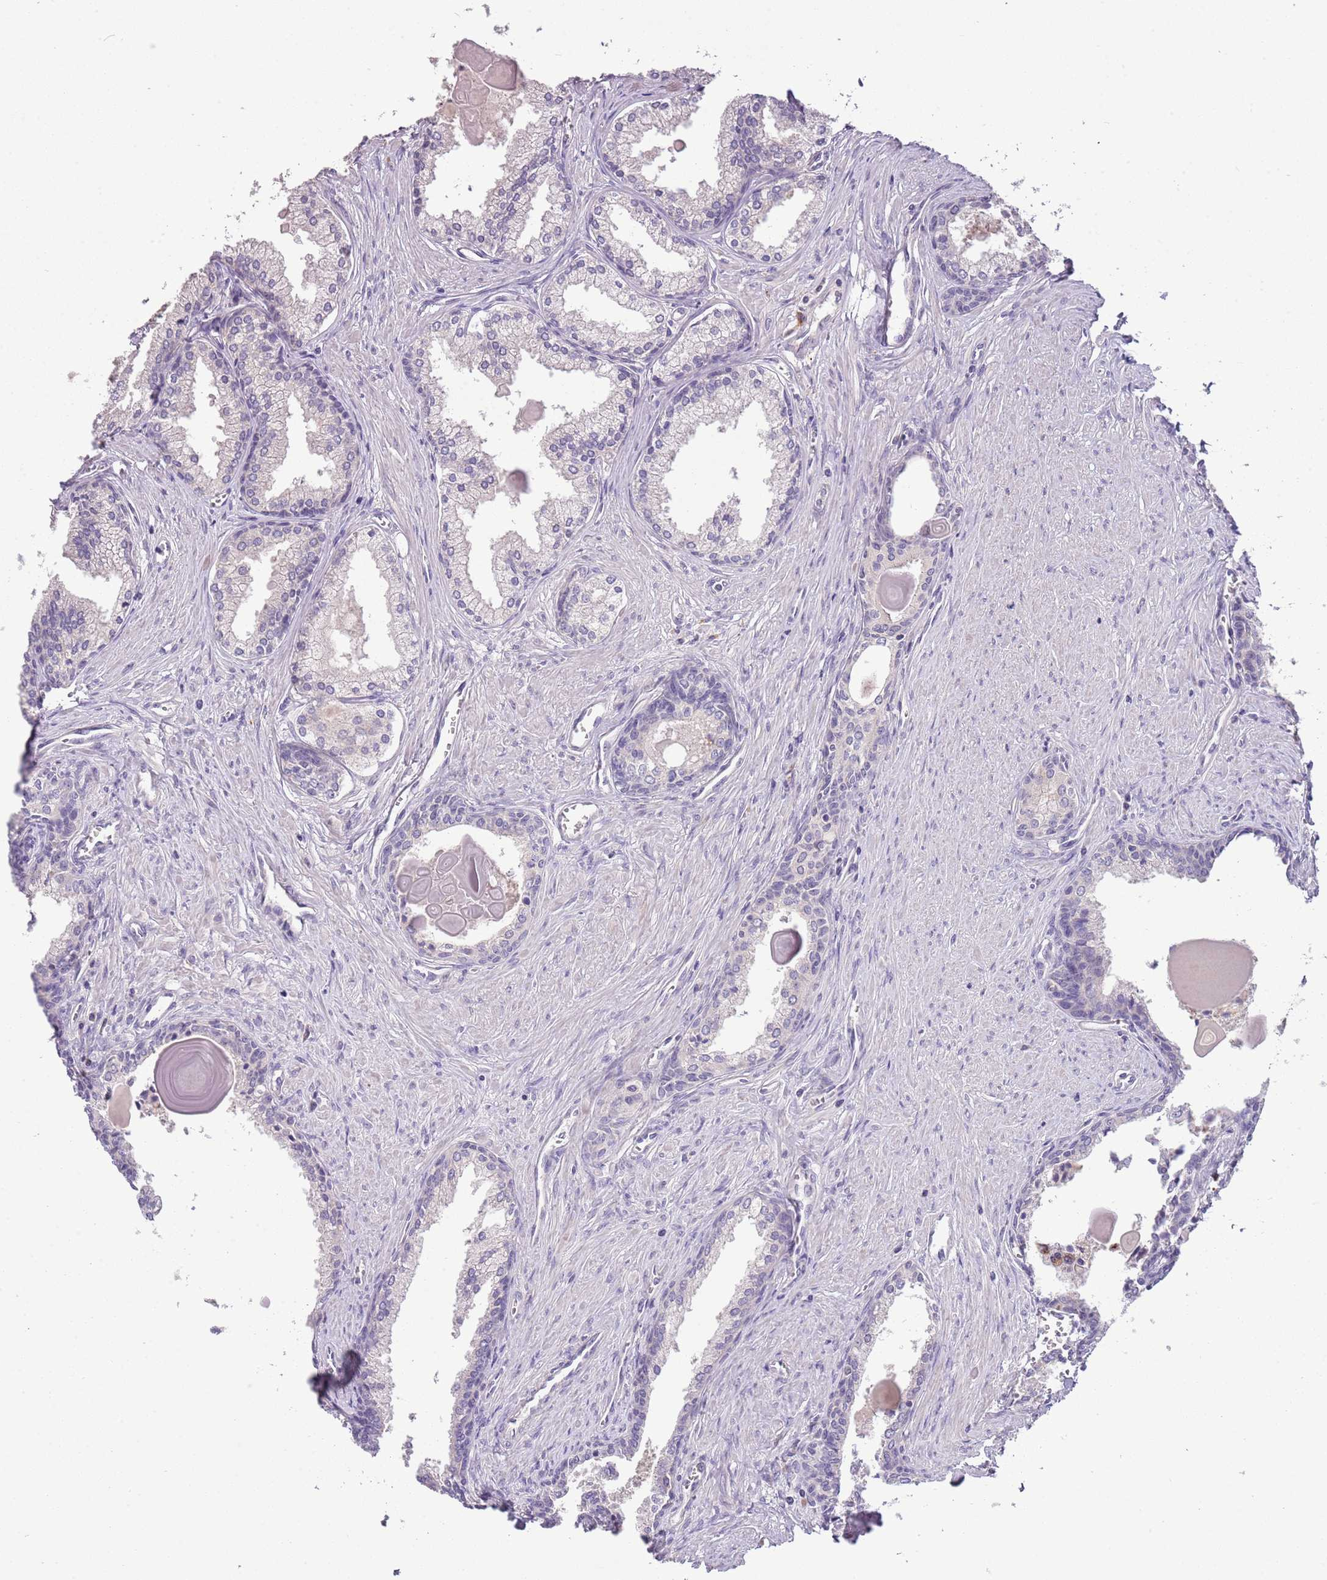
{"staining": {"intensity": "negative", "quantity": "none", "location": "none"}, "tissue": "prostate cancer", "cell_type": "Tumor cells", "image_type": "cancer", "snomed": [{"axis": "morphology", "description": "Adenocarcinoma, High grade"}, {"axis": "topography", "description": "Prostate"}], "caption": "This histopathology image is of adenocarcinoma (high-grade) (prostate) stained with immunohistochemistry (IHC) to label a protein in brown with the nuclei are counter-stained blue. There is no expression in tumor cells.", "gene": "SCAMP5", "patient": {"sex": "male", "age": 68}}